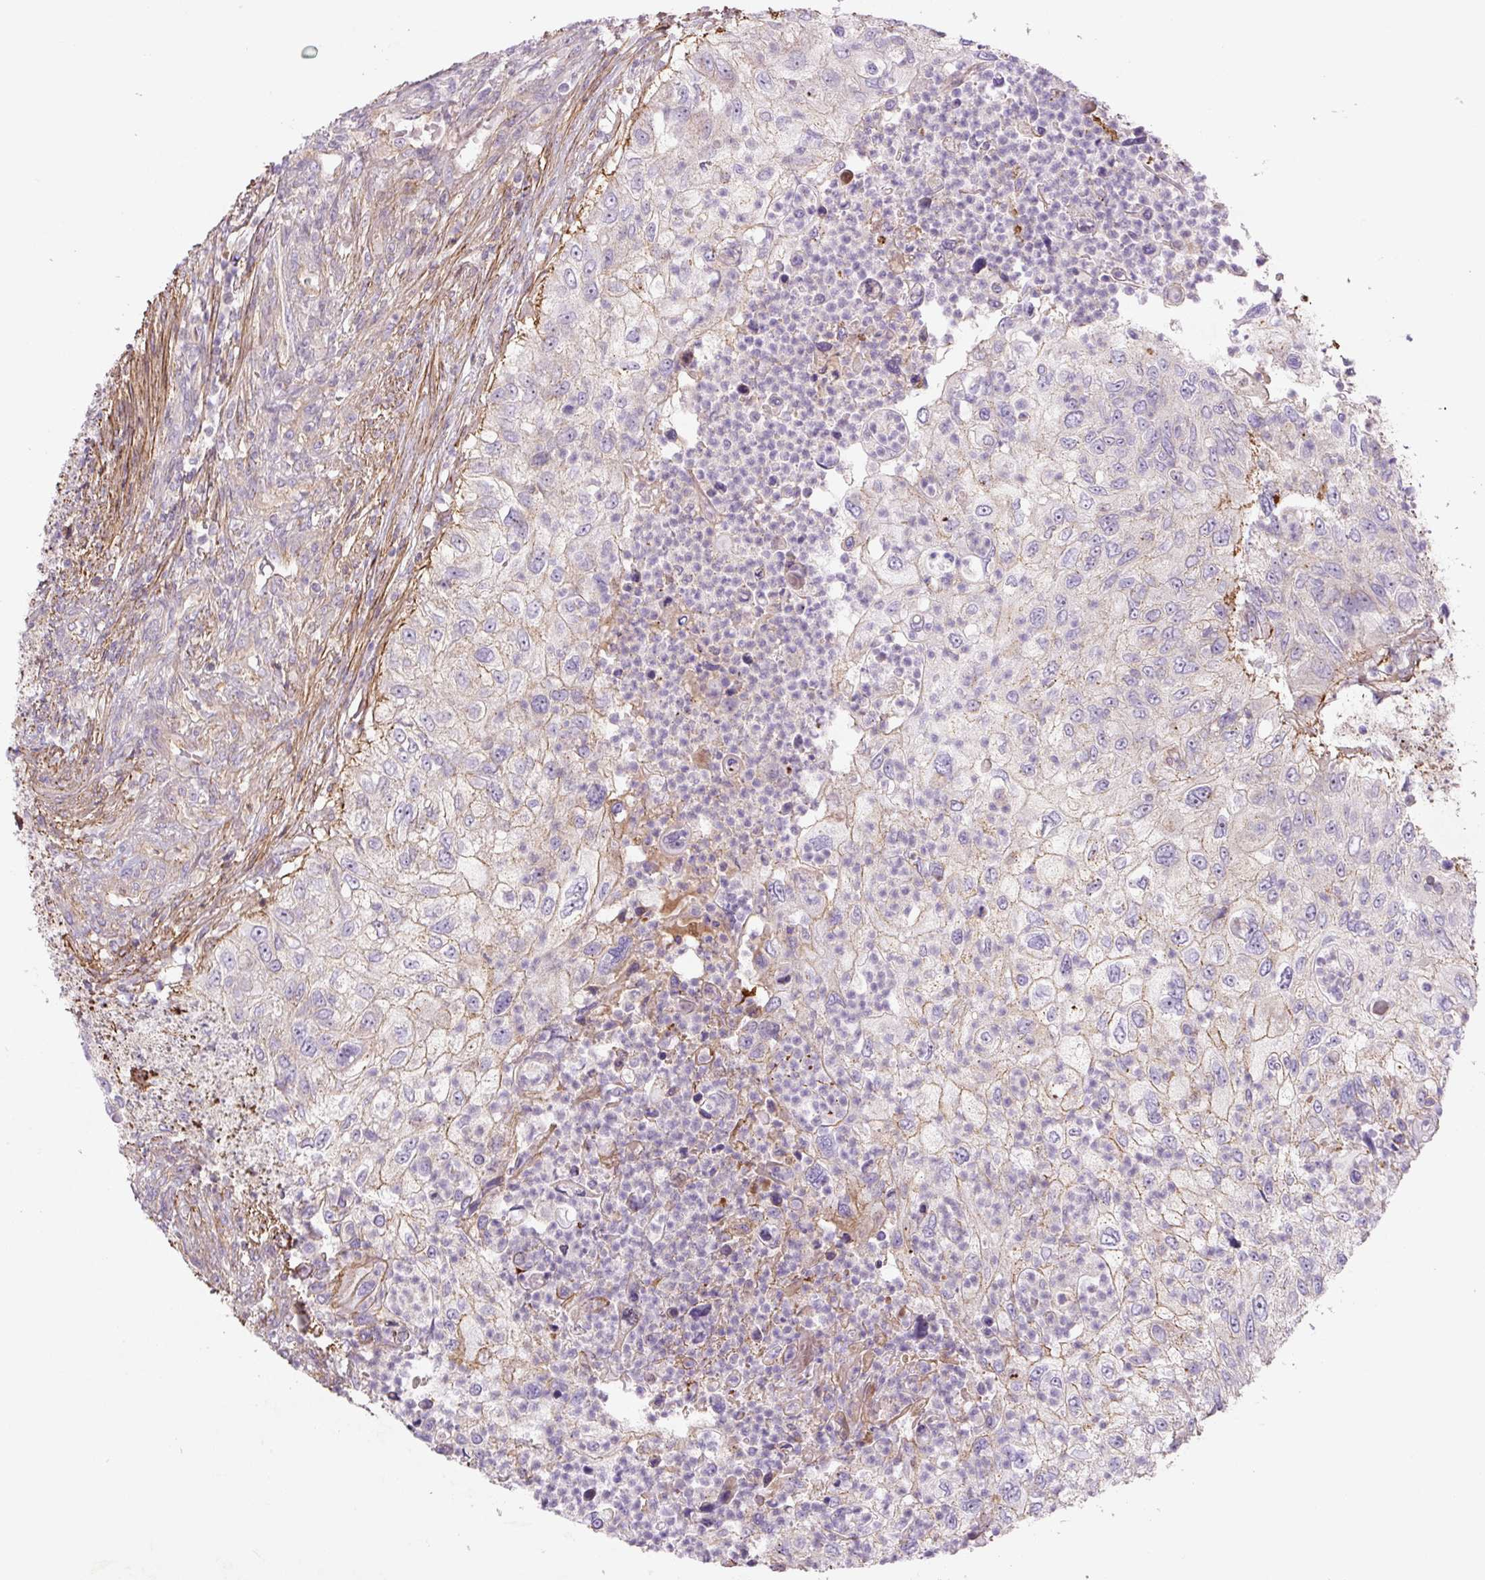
{"staining": {"intensity": "weak", "quantity": "<25%", "location": "cytoplasmic/membranous"}, "tissue": "urothelial cancer", "cell_type": "Tumor cells", "image_type": "cancer", "snomed": [{"axis": "morphology", "description": "Urothelial carcinoma, High grade"}, {"axis": "topography", "description": "Urinary bladder"}], "caption": "High magnification brightfield microscopy of urothelial cancer stained with DAB (3,3'-diaminobenzidine) (brown) and counterstained with hematoxylin (blue): tumor cells show no significant expression. Brightfield microscopy of immunohistochemistry stained with DAB (3,3'-diaminobenzidine) (brown) and hematoxylin (blue), captured at high magnification.", "gene": "CCNI2", "patient": {"sex": "female", "age": 60}}